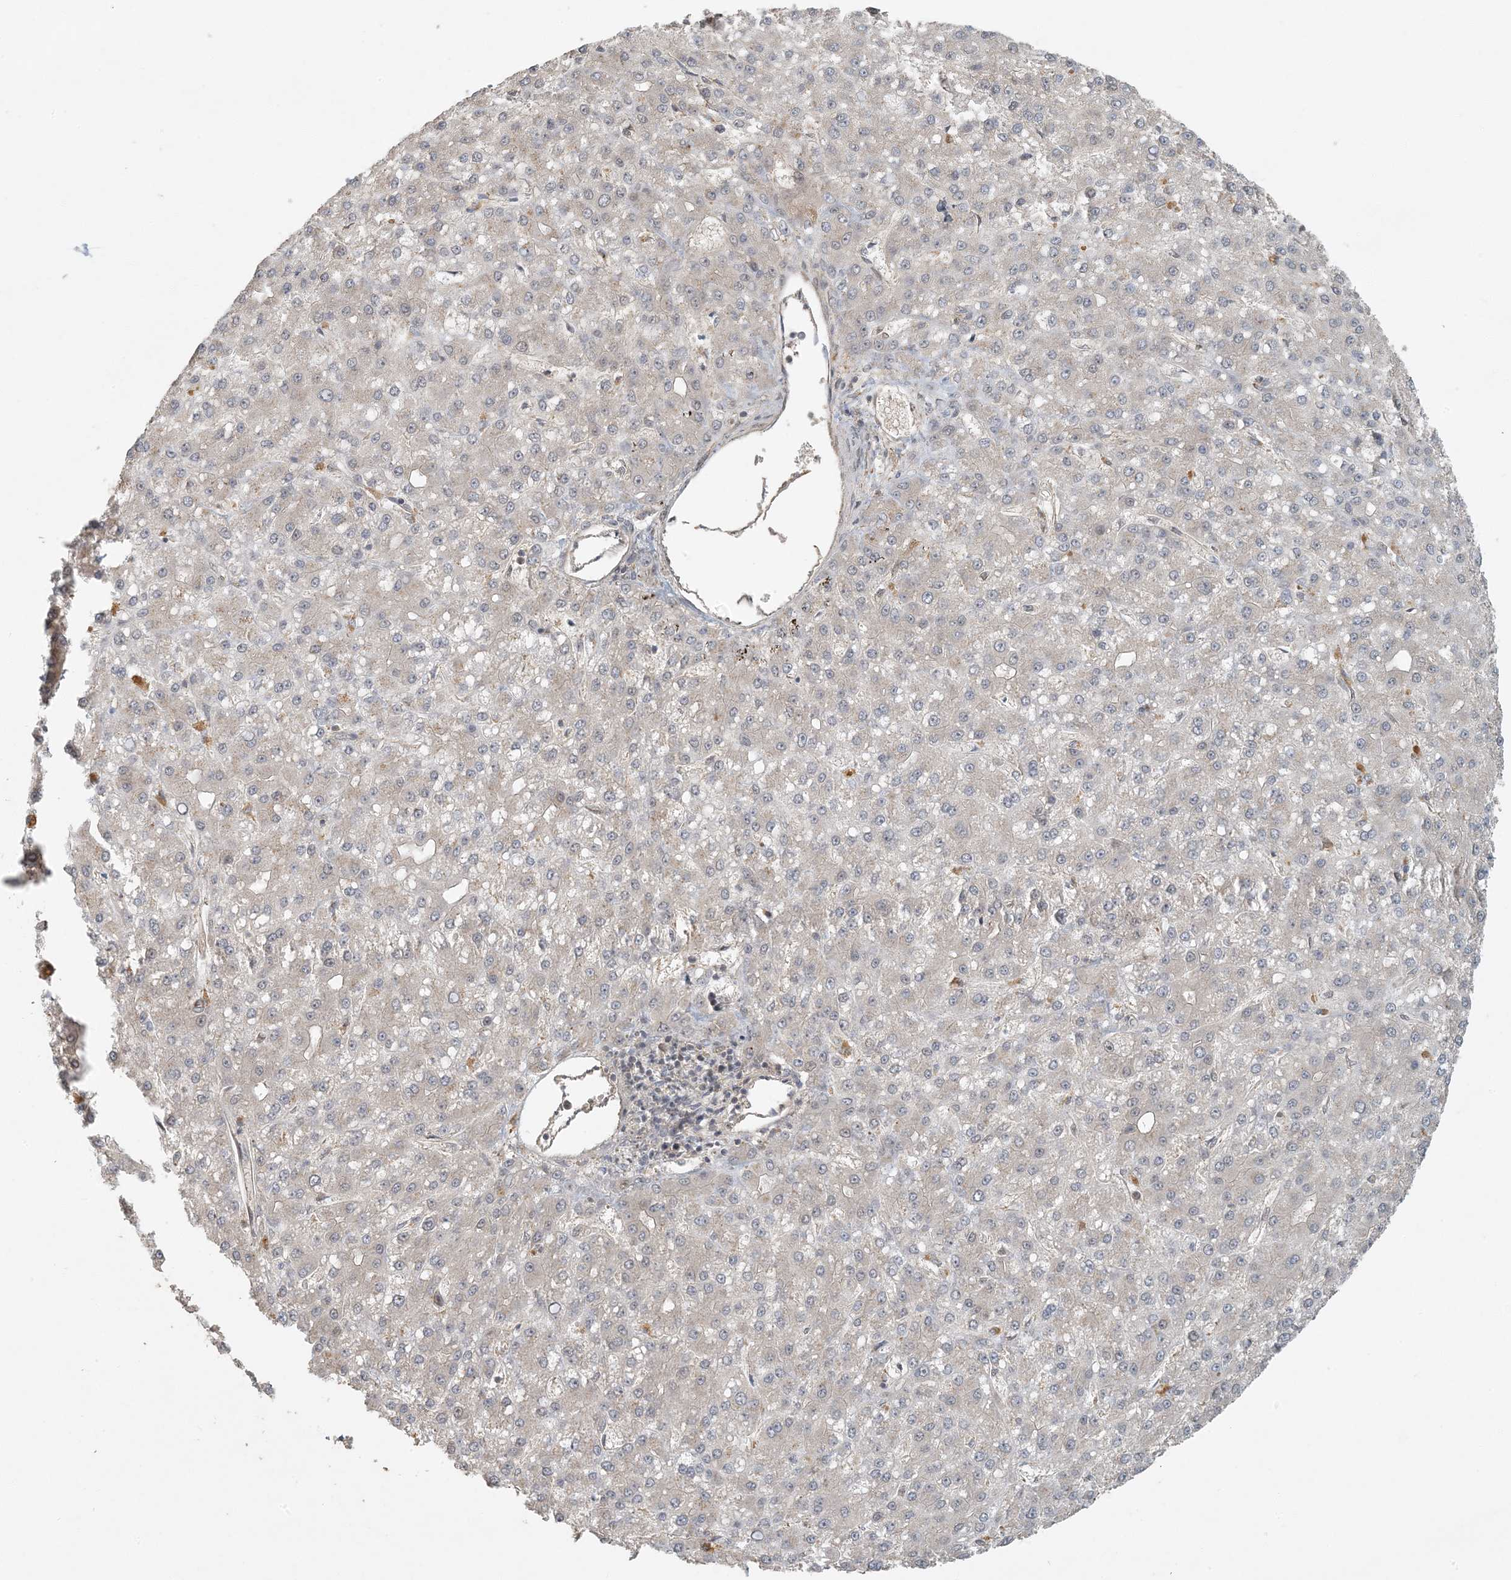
{"staining": {"intensity": "weak", "quantity": "<25%", "location": "nuclear"}, "tissue": "liver cancer", "cell_type": "Tumor cells", "image_type": "cancer", "snomed": [{"axis": "morphology", "description": "Carcinoma, Hepatocellular, NOS"}, {"axis": "topography", "description": "Liver"}], "caption": "High power microscopy photomicrograph of an IHC photomicrograph of liver hepatocellular carcinoma, revealing no significant positivity in tumor cells.", "gene": "AK9", "patient": {"sex": "male", "age": 67}}